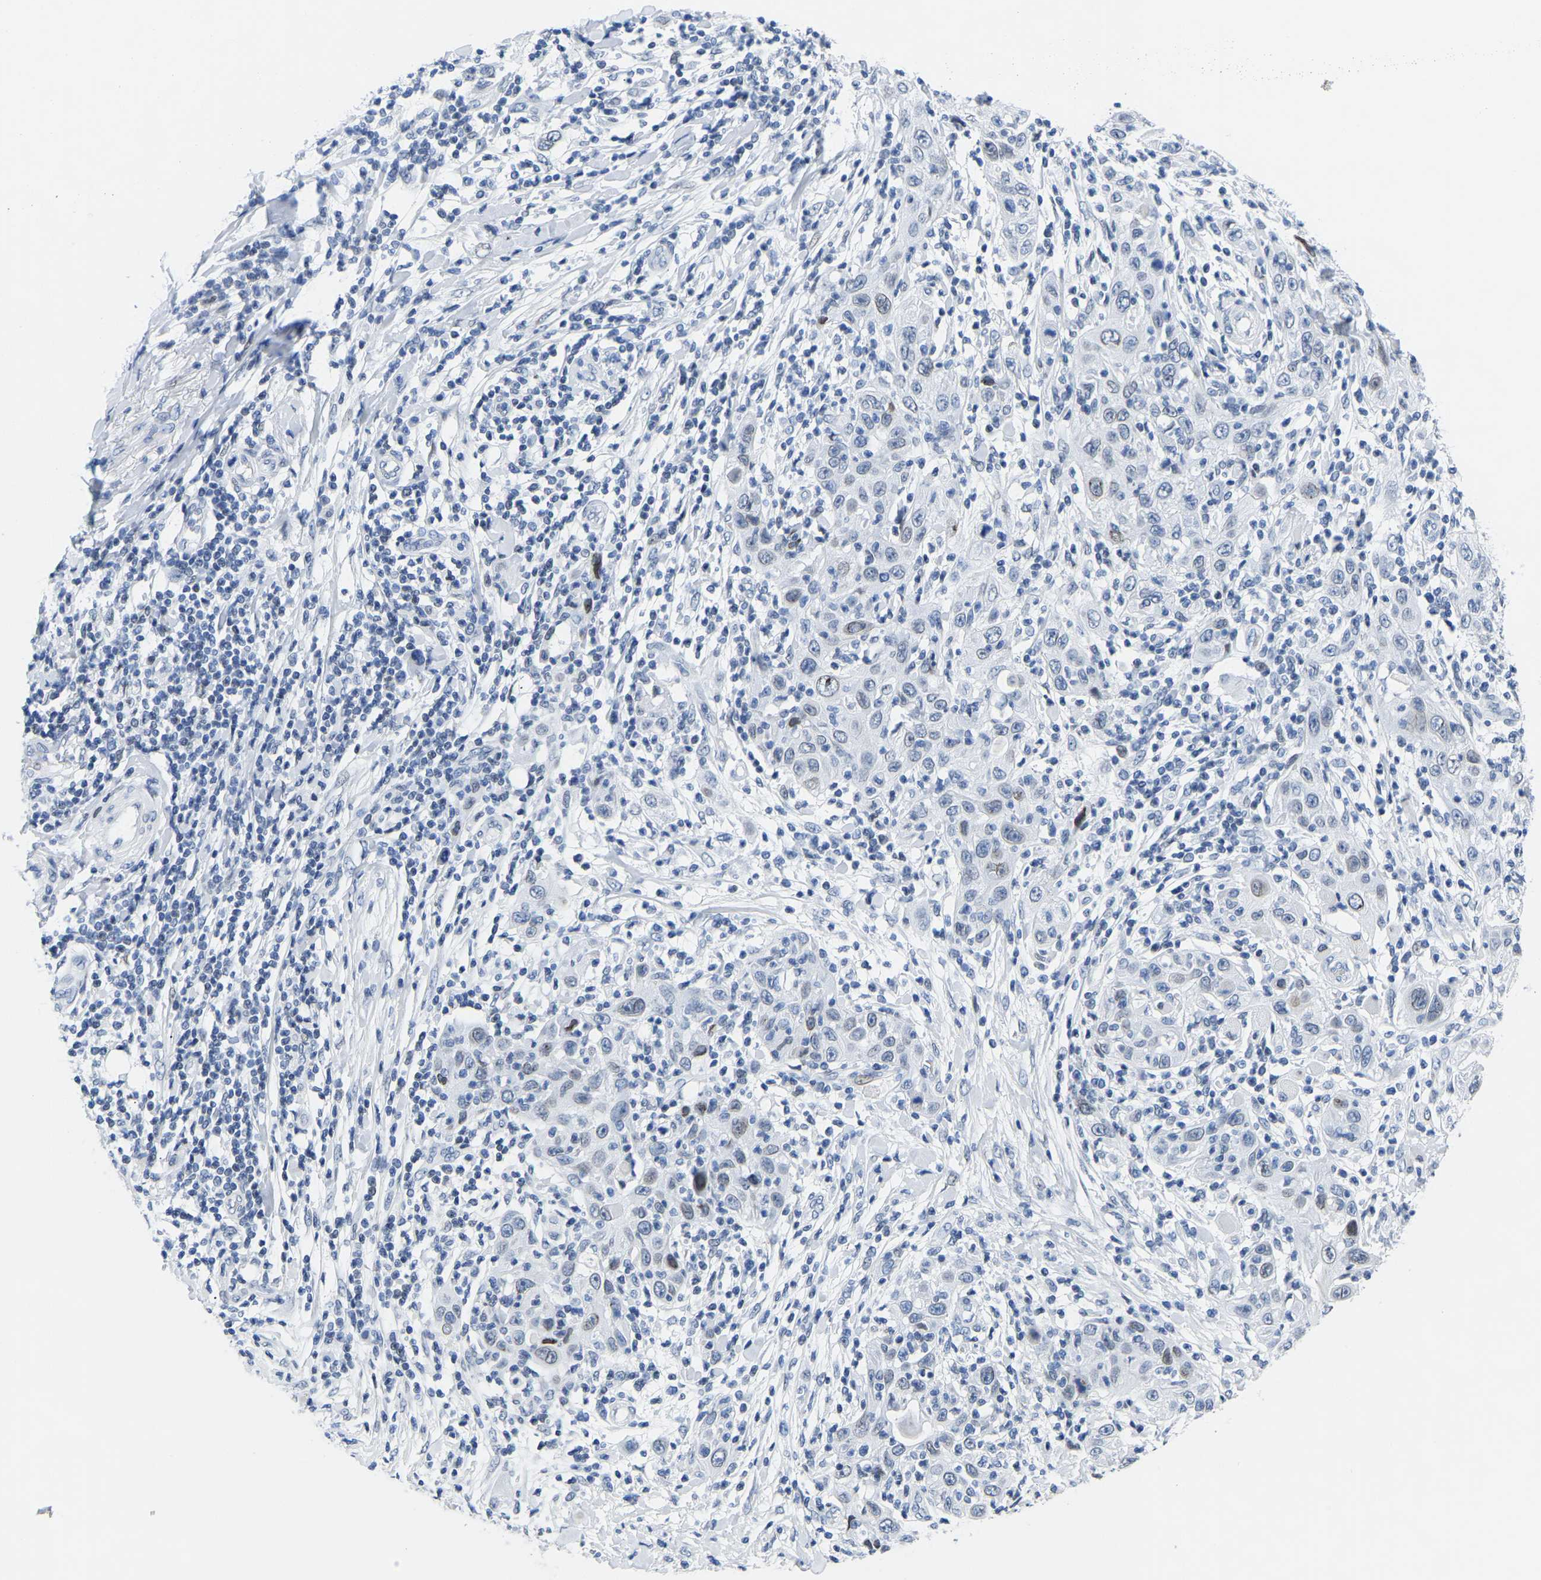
{"staining": {"intensity": "weak", "quantity": "<25%", "location": "nuclear"}, "tissue": "skin cancer", "cell_type": "Tumor cells", "image_type": "cancer", "snomed": [{"axis": "morphology", "description": "Squamous cell carcinoma, NOS"}, {"axis": "topography", "description": "Skin"}], "caption": "This is an IHC histopathology image of human skin squamous cell carcinoma. There is no expression in tumor cells.", "gene": "UPK3A", "patient": {"sex": "female", "age": 88}}